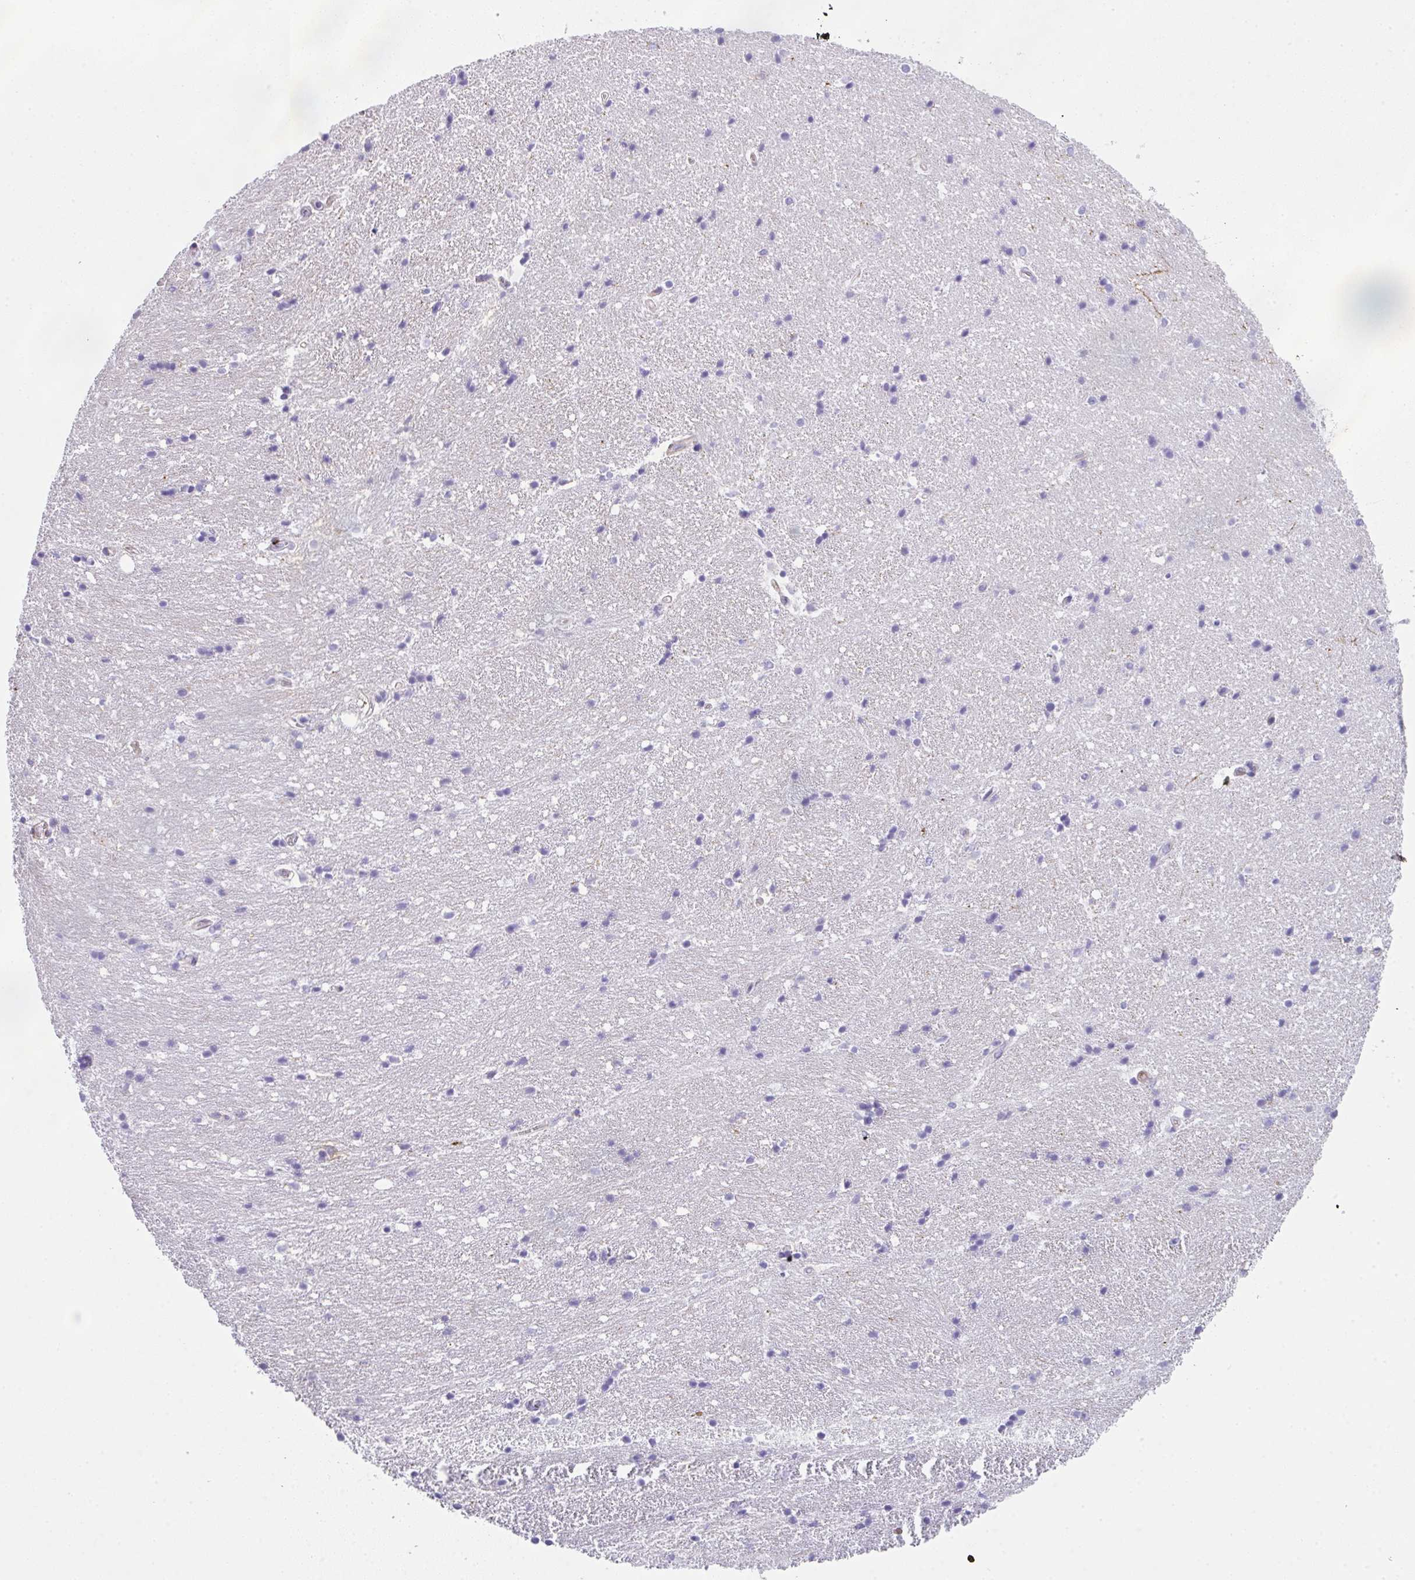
{"staining": {"intensity": "negative", "quantity": "none", "location": "none"}, "tissue": "hippocampus", "cell_type": "Glial cells", "image_type": "normal", "snomed": [{"axis": "morphology", "description": "Normal tissue, NOS"}, {"axis": "topography", "description": "Hippocampus"}], "caption": "The immunohistochemistry histopathology image has no significant positivity in glial cells of hippocampus. The staining is performed using DAB (3,3'-diaminobenzidine) brown chromogen with nuclei counter-stained in using hematoxylin.", "gene": "DBN1", "patient": {"sex": "male", "age": 63}}